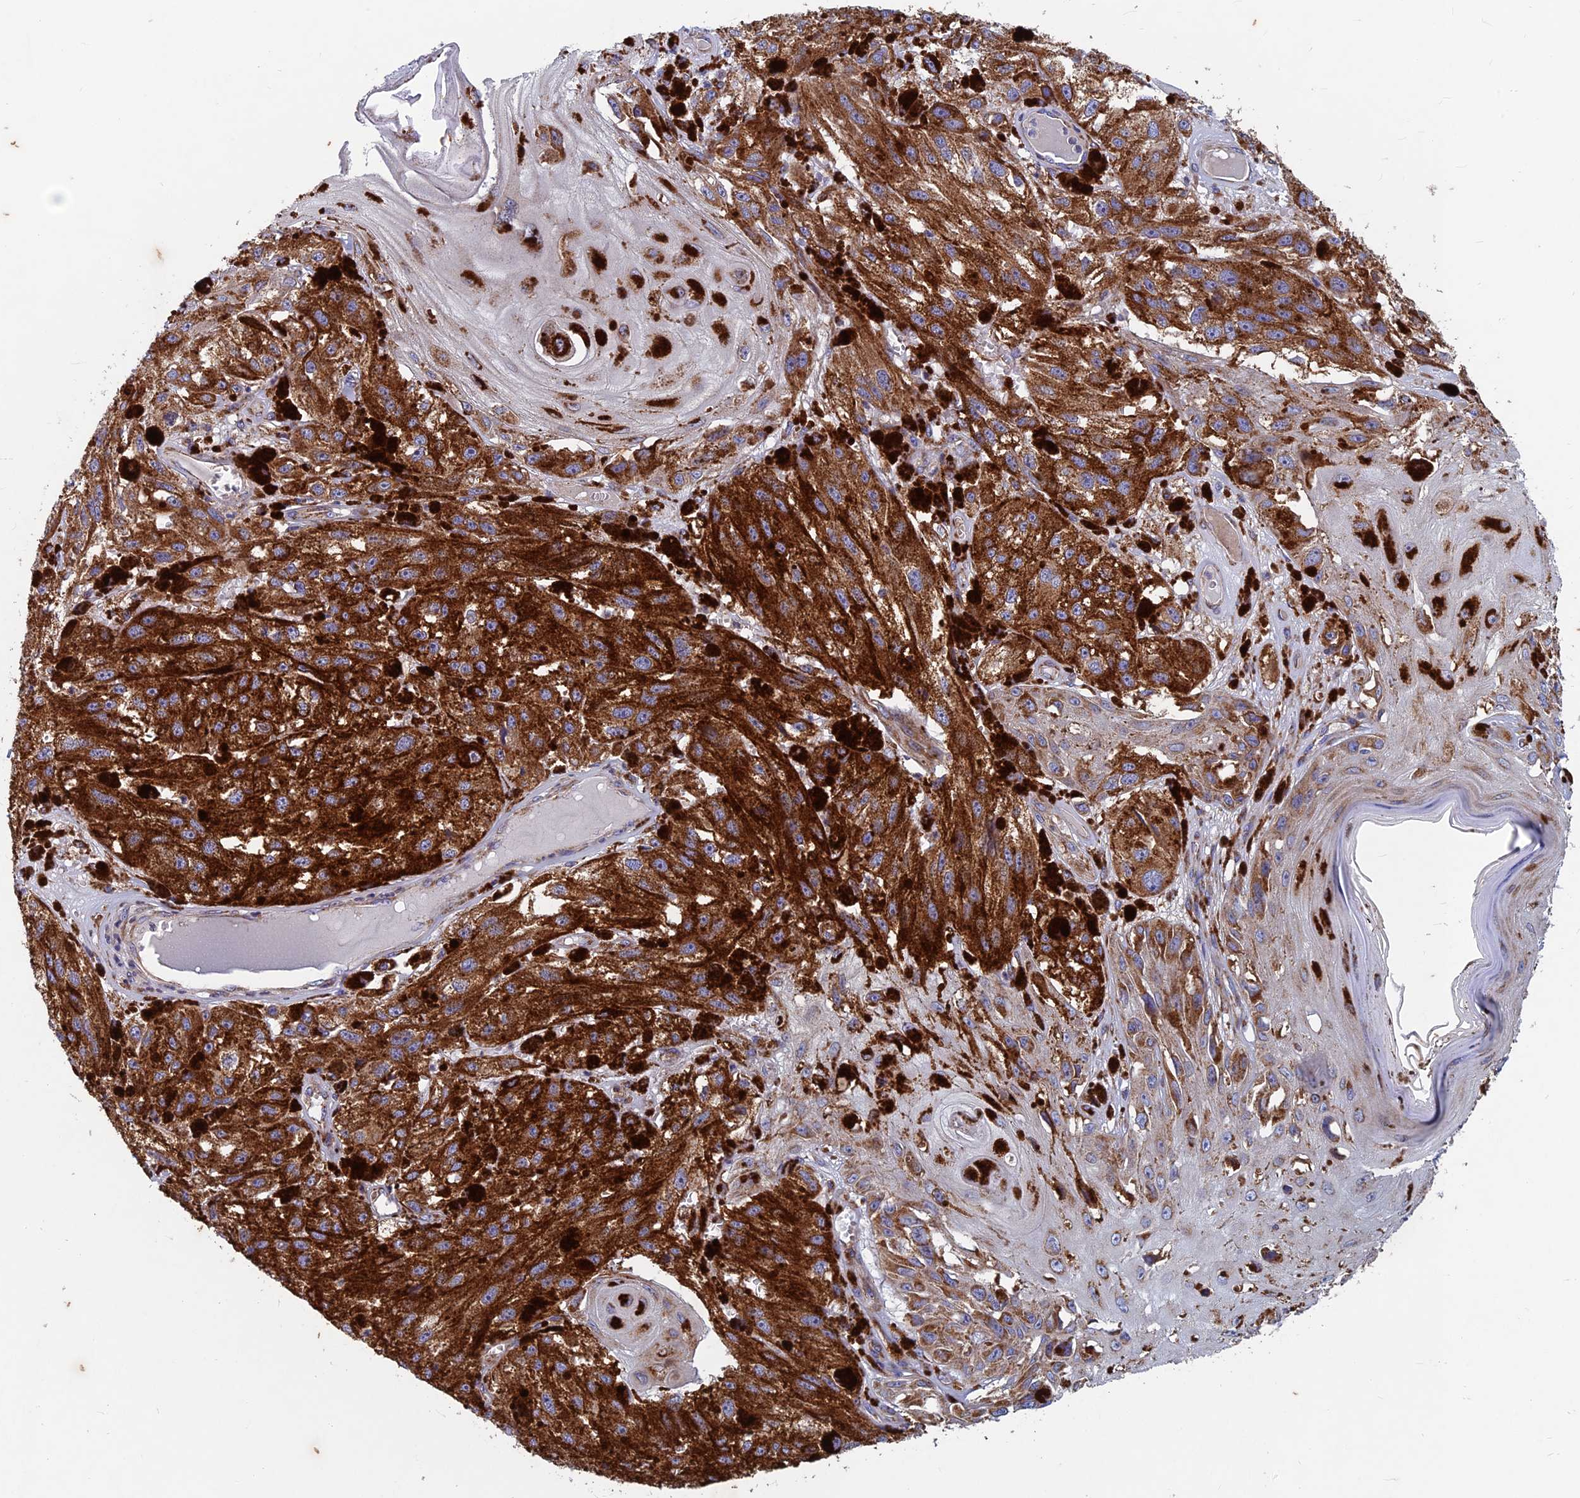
{"staining": {"intensity": "moderate", "quantity": ">75%", "location": "cytoplasmic/membranous"}, "tissue": "melanoma", "cell_type": "Tumor cells", "image_type": "cancer", "snomed": [{"axis": "morphology", "description": "Malignant melanoma, NOS"}, {"axis": "topography", "description": "Skin"}], "caption": "Protein staining of melanoma tissue shows moderate cytoplasmic/membranous positivity in about >75% of tumor cells.", "gene": "AP4S1", "patient": {"sex": "male", "age": 88}}